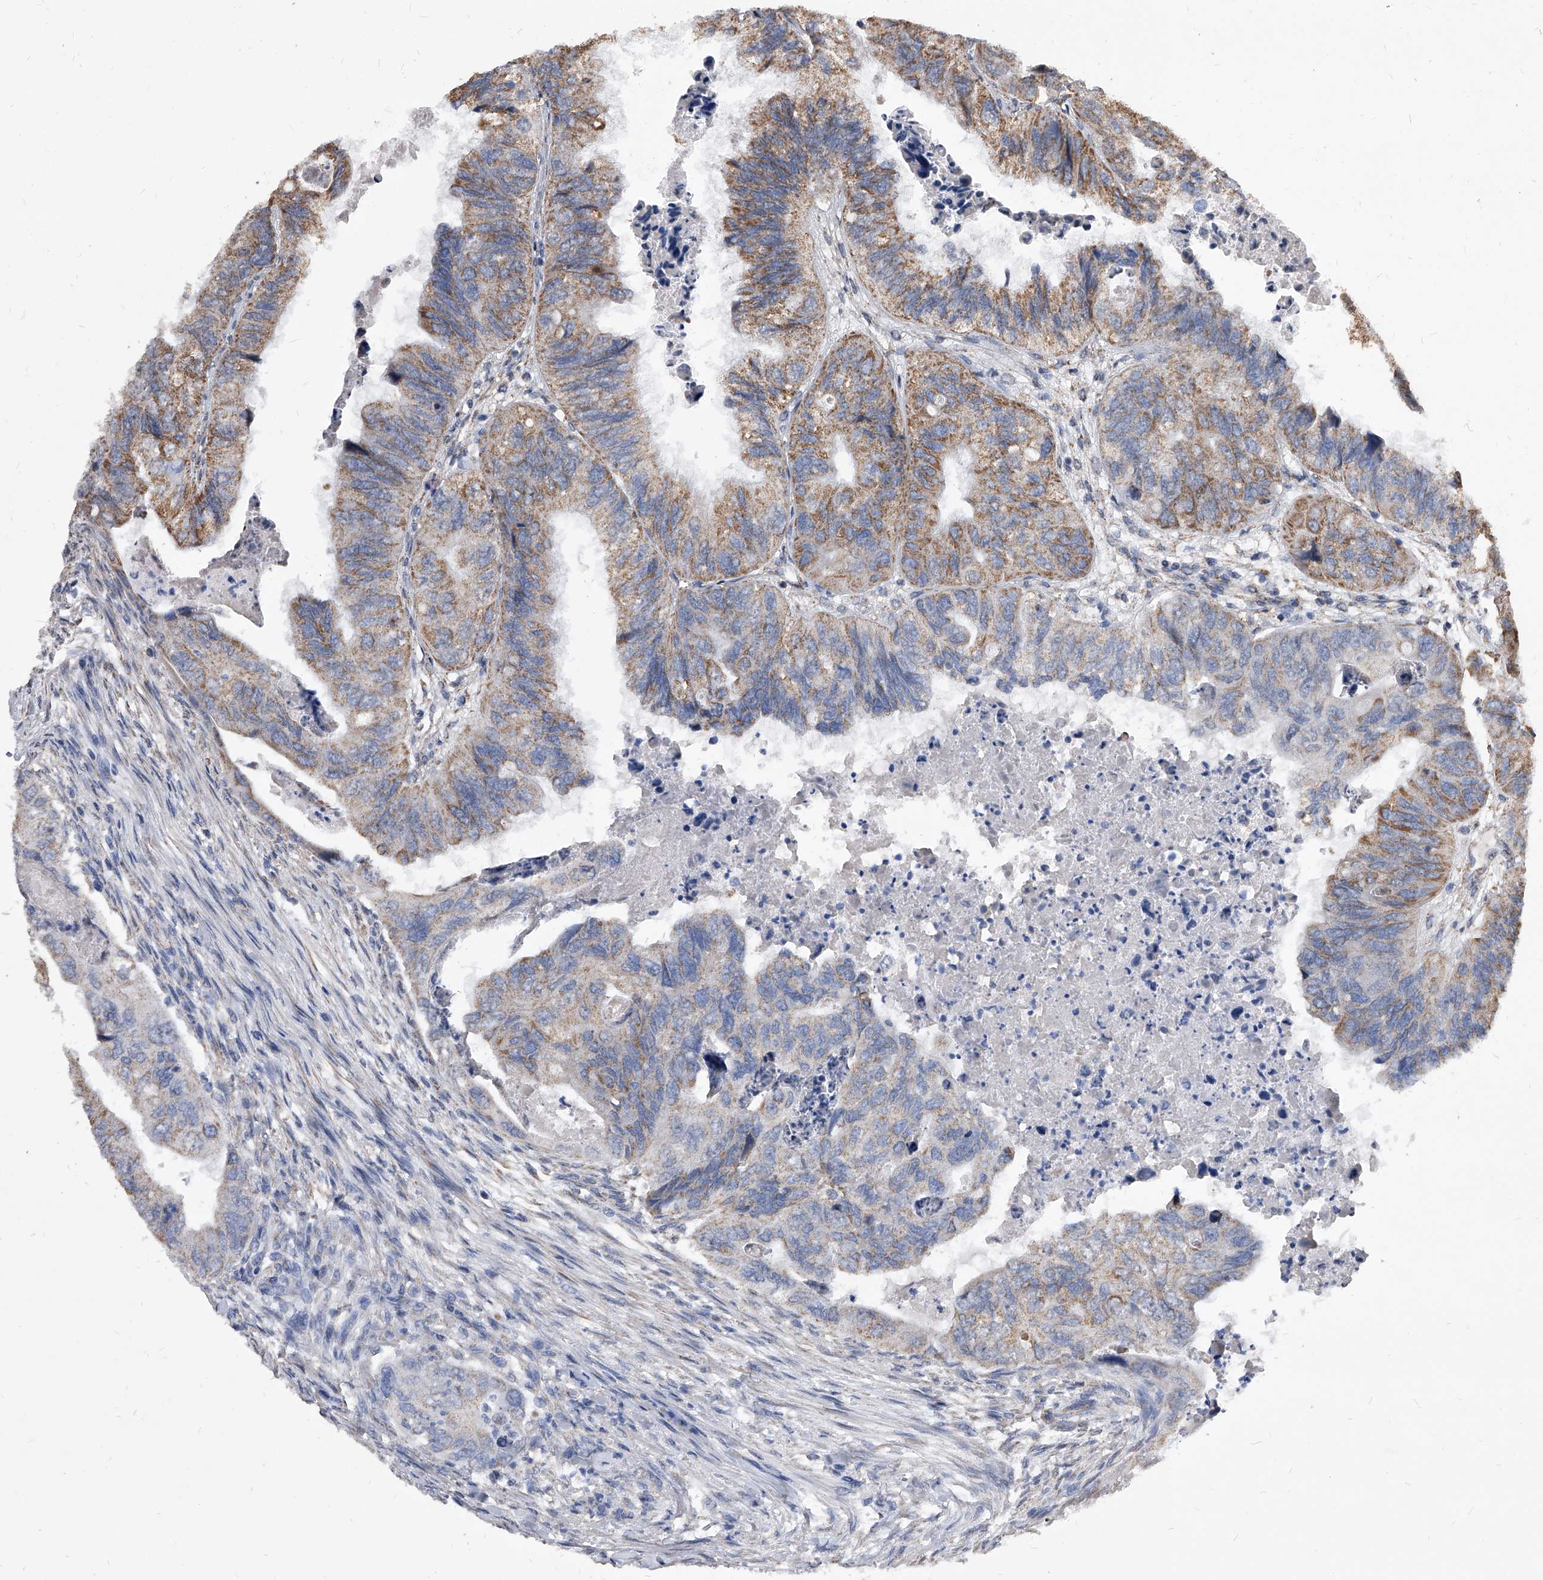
{"staining": {"intensity": "moderate", "quantity": "25%-75%", "location": "cytoplasmic/membranous"}, "tissue": "colorectal cancer", "cell_type": "Tumor cells", "image_type": "cancer", "snomed": [{"axis": "morphology", "description": "Adenocarcinoma, NOS"}, {"axis": "topography", "description": "Rectum"}], "caption": "Protein staining displays moderate cytoplasmic/membranous expression in about 25%-75% of tumor cells in colorectal adenocarcinoma.", "gene": "DUSP22", "patient": {"sex": "male", "age": 63}}